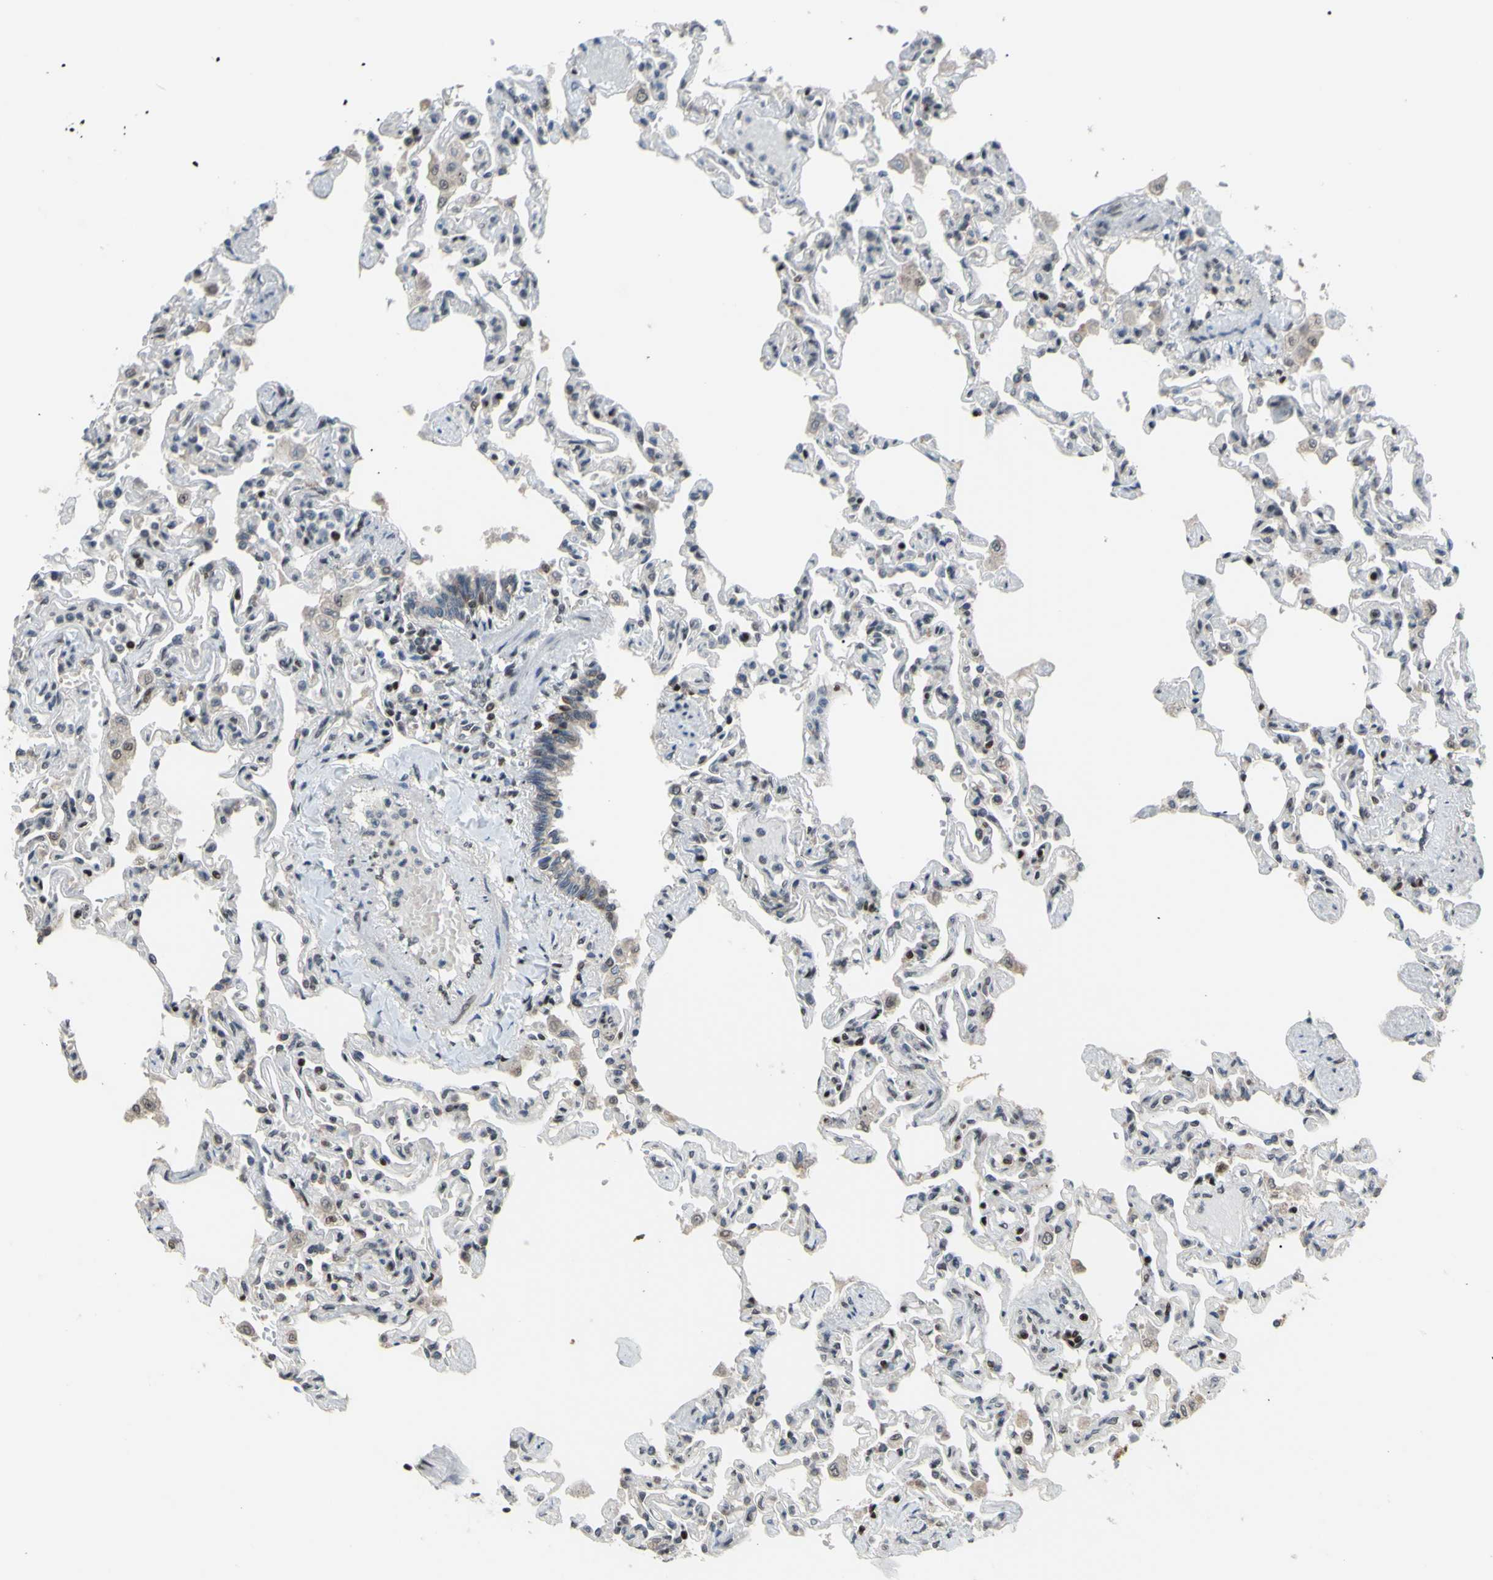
{"staining": {"intensity": "moderate", "quantity": "<25%", "location": "cytoplasmic/membranous,nuclear"}, "tissue": "lung", "cell_type": "Alveolar cells", "image_type": "normal", "snomed": [{"axis": "morphology", "description": "Normal tissue, NOS"}, {"axis": "topography", "description": "Lung"}], "caption": "Human lung stained with a brown dye demonstrates moderate cytoplasmic/membranous,nuclear positive expression in approximately <25% of alveolar cells.", "gene": "SP4", "patient": {"sex": "male", "age": 21}}